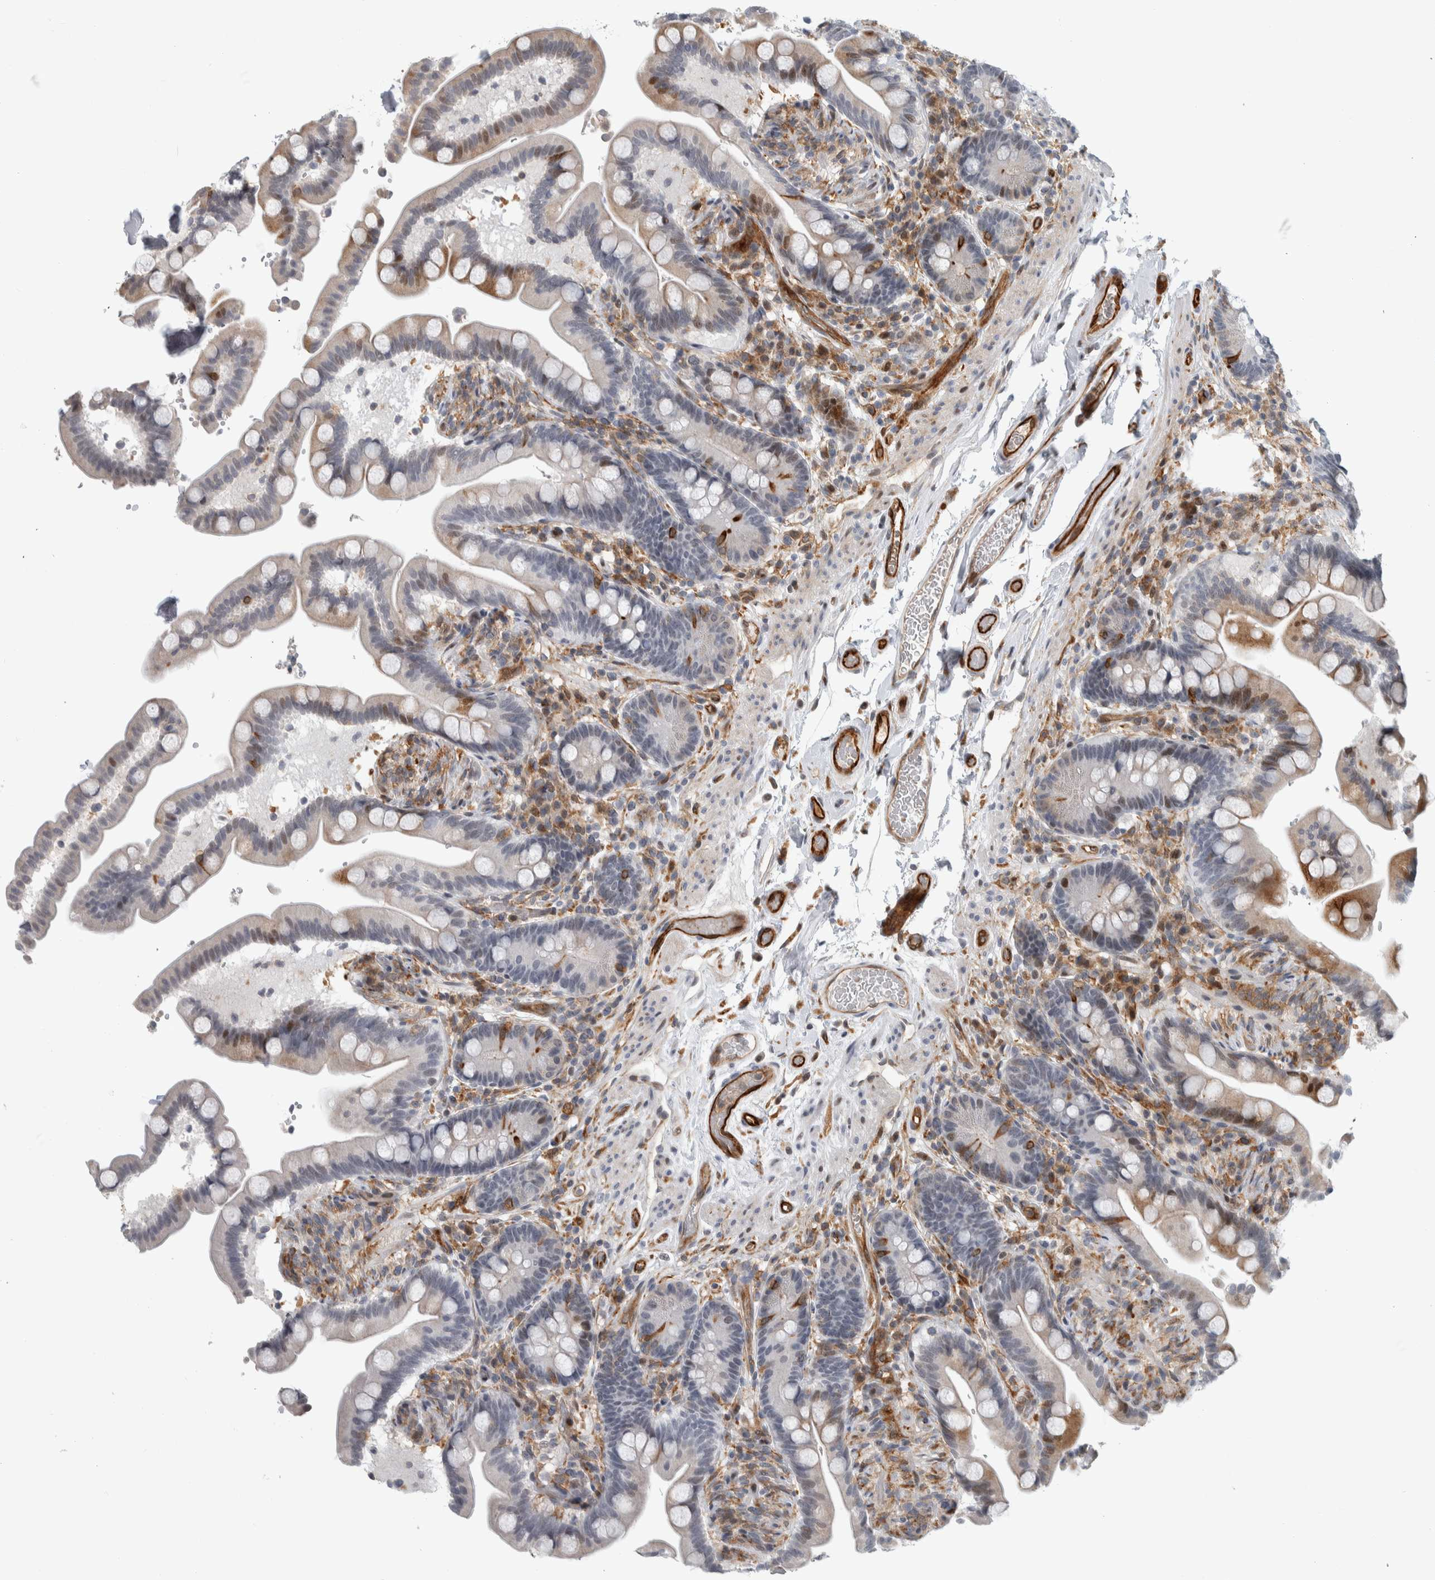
{"staining": {"intensity": "strong", "quantity": ">75%", "location": "cytoplasmic/membranous"}, "tissue": "colon", "cell_type": "Endothelial cells", "image_type": "normal", "snomed": [{"axis": "morphology", "description": "Normal tissue, NOS"}, {"axis": "topography", "description": "Smooth muscle"}, {"axis": "topography", "description": "Colon"}], "caption": "High-power microscopy captured an immunohistochemistry (IHC) micrograph of benign colon, revealing strong cytoplasmic/membranous expression in approximately >75% of endothelial cells. (DAB = brown stain, brightfield microscopy at high magnification).", "gene": "MSL1", "patient": {"sex": "male", "age": 73}}